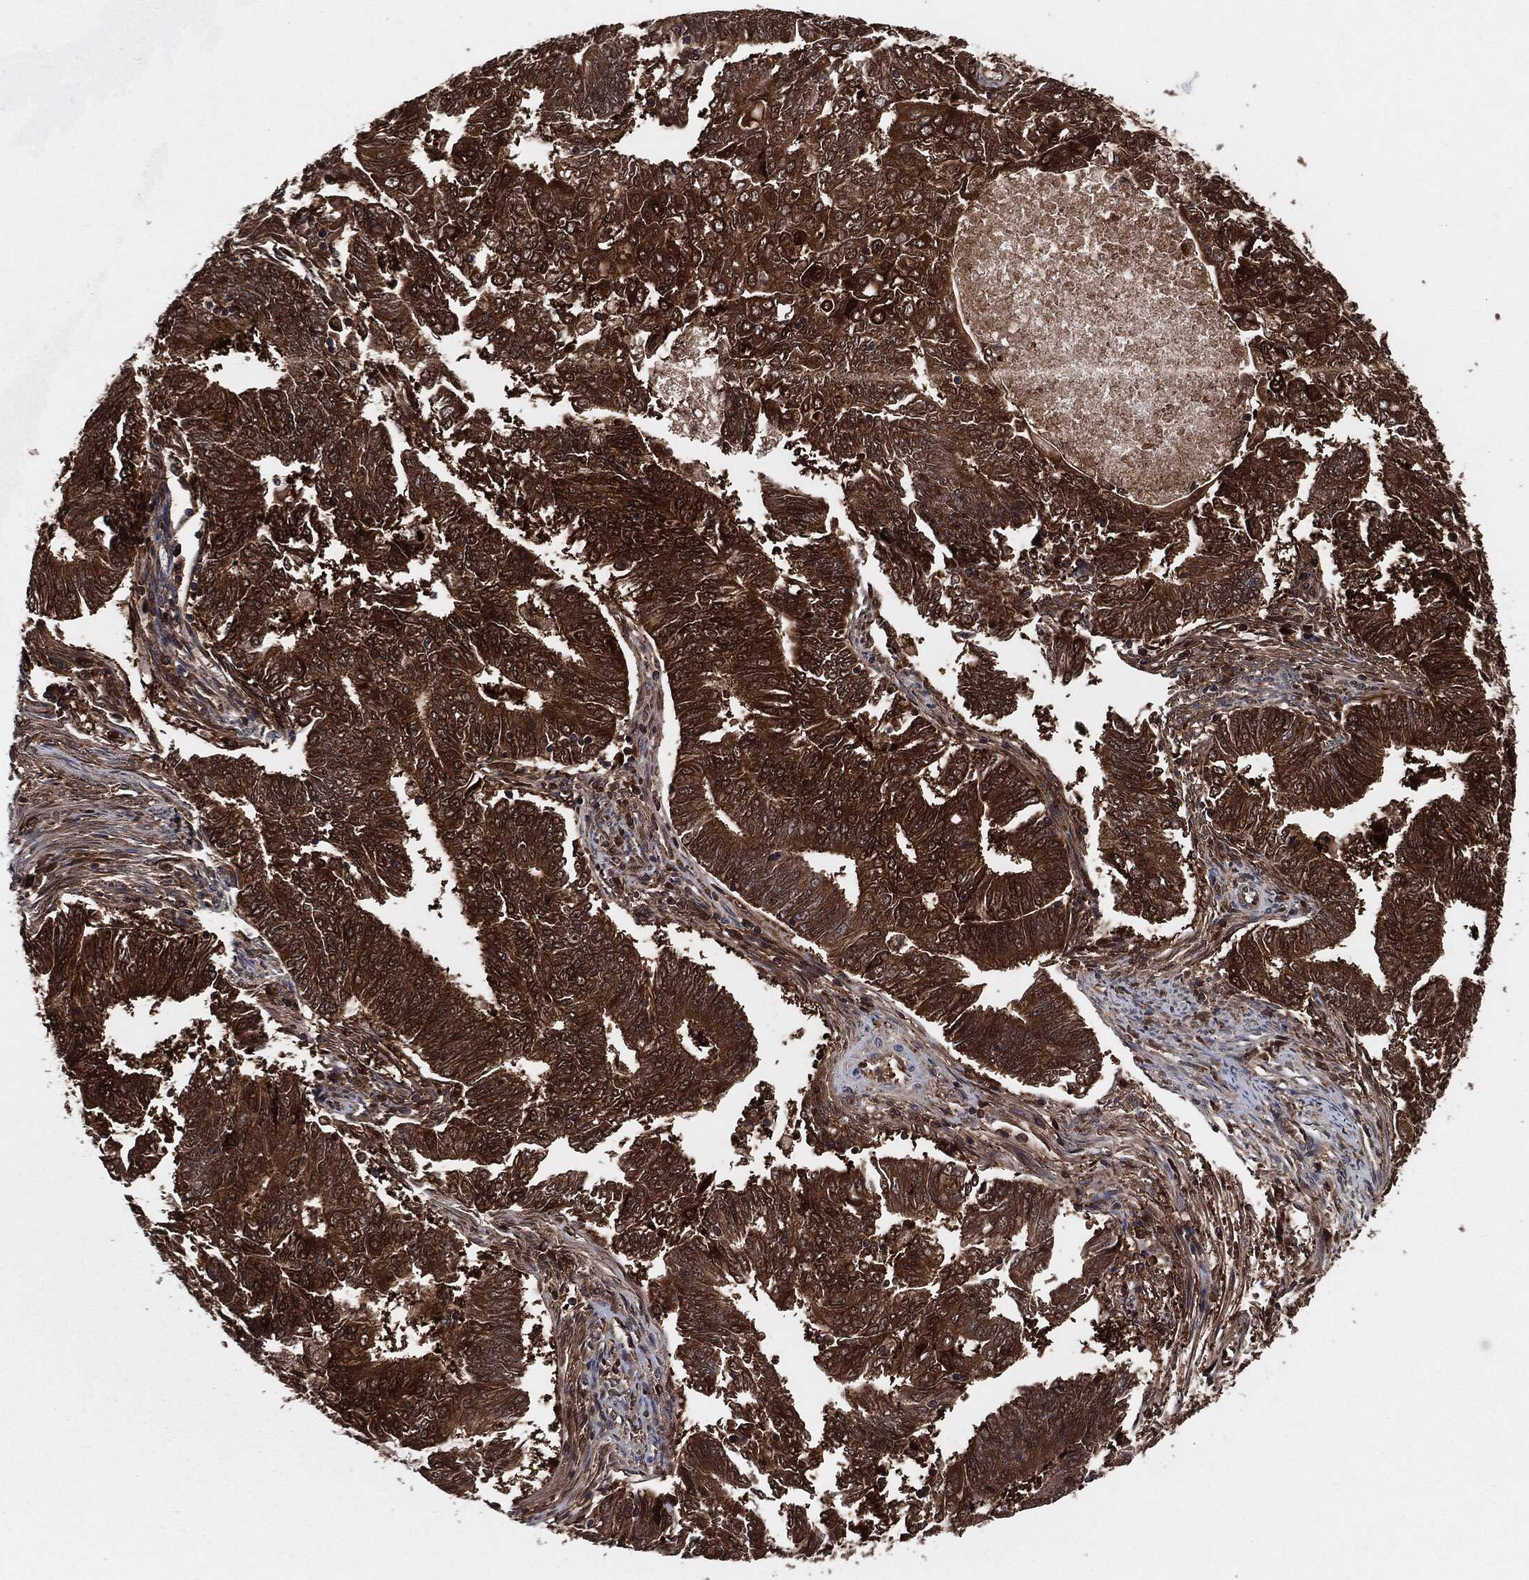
{"staining": {"intensity": "strong", "quantity": ">75%", "location": "cytoplasmic/membranous"}, "tissue": "endometrial cancer", "cell_type": "Tumor cells", "image_type": "cancer", "snomed": [{"axis": "morphology", "description": "Adenocarcinoma, NOS"}, {"axis": "topography", "description": "Endometrium"}], "caption": "DAB immunohistochemical staining of human endometrial cancer (adenocarcinoma) shows strong cytoplasmic/membranous protein expression in about >75% of tumor cells. (IHC, brightfield microscopy, high magnification).", "gene": "XPNPEP1", "patient": {"sex": "female", "age": 62}}